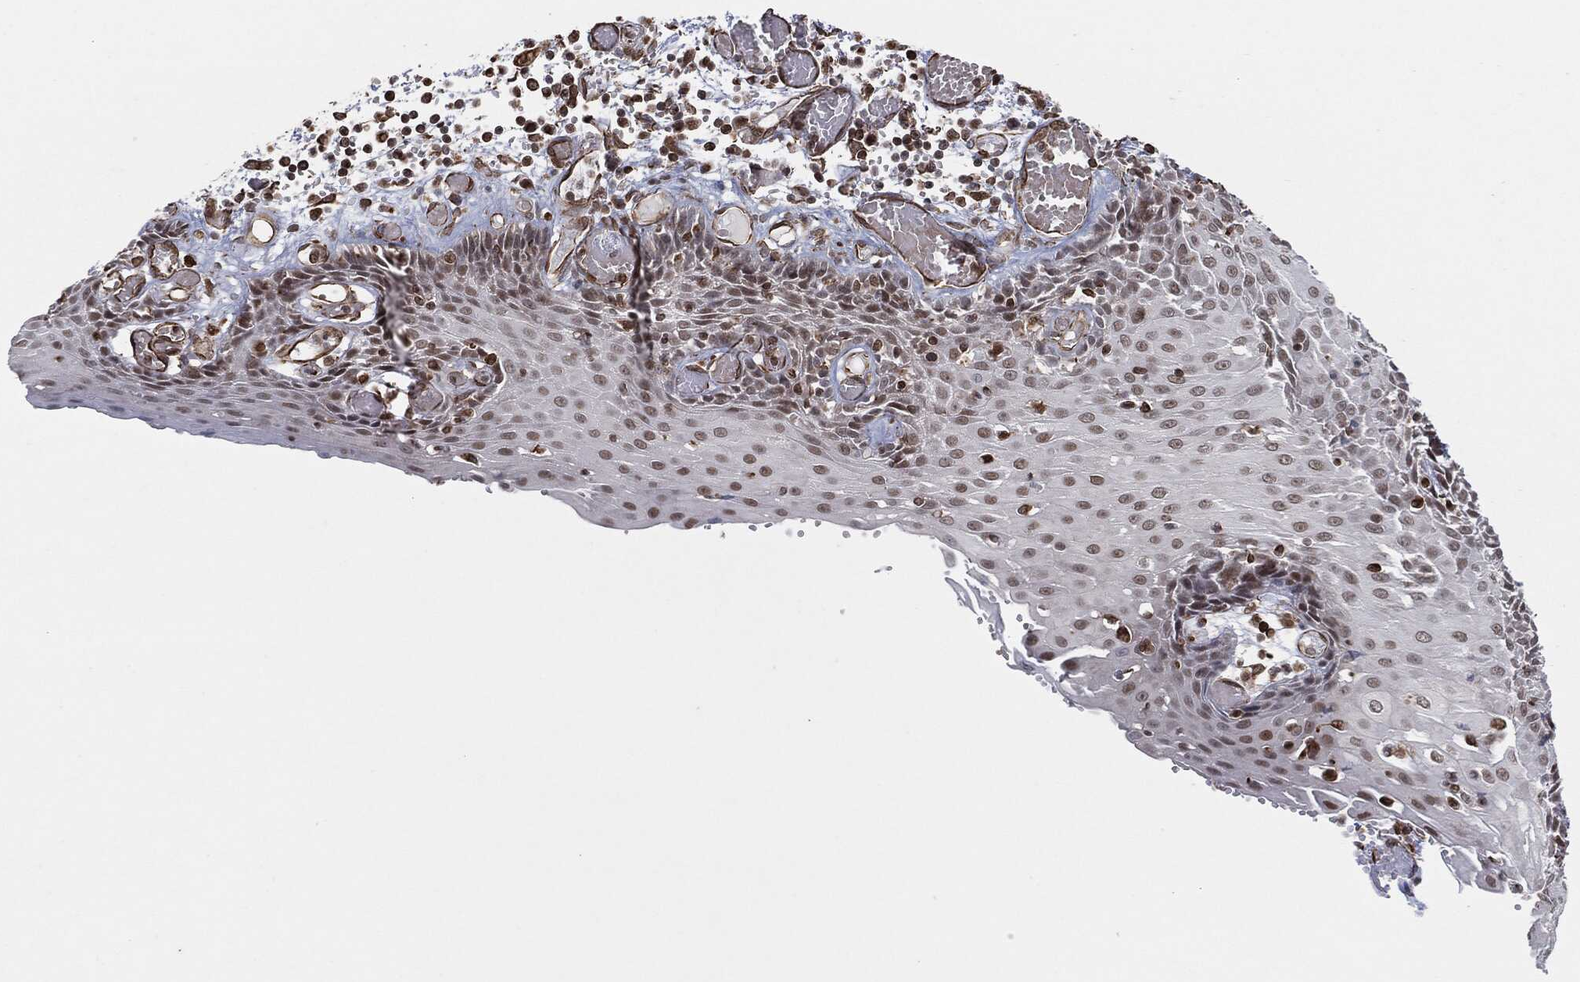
{"staining": {"intensity": "moderate", "quantity": "25%-75%", "location": "nuclear"}, "tissue": "esophagus", "cell_type": "Squamous epithelial cells", "image_type": "normal", "snomed": [{"axis": "morphology", "description": "Normal tissue, NOS"}, {"axis": "topography", "description": "Esophagus"}], "caption": "A high-resolution image shows immunohistochemistry staining of unremarkable esophagus, which shows moderate nuclear positivity in approximately 25%-75% of squamous epithelial cells.", "gene": "TP53RK", "patient": {"sex": "male", "age": 58}}